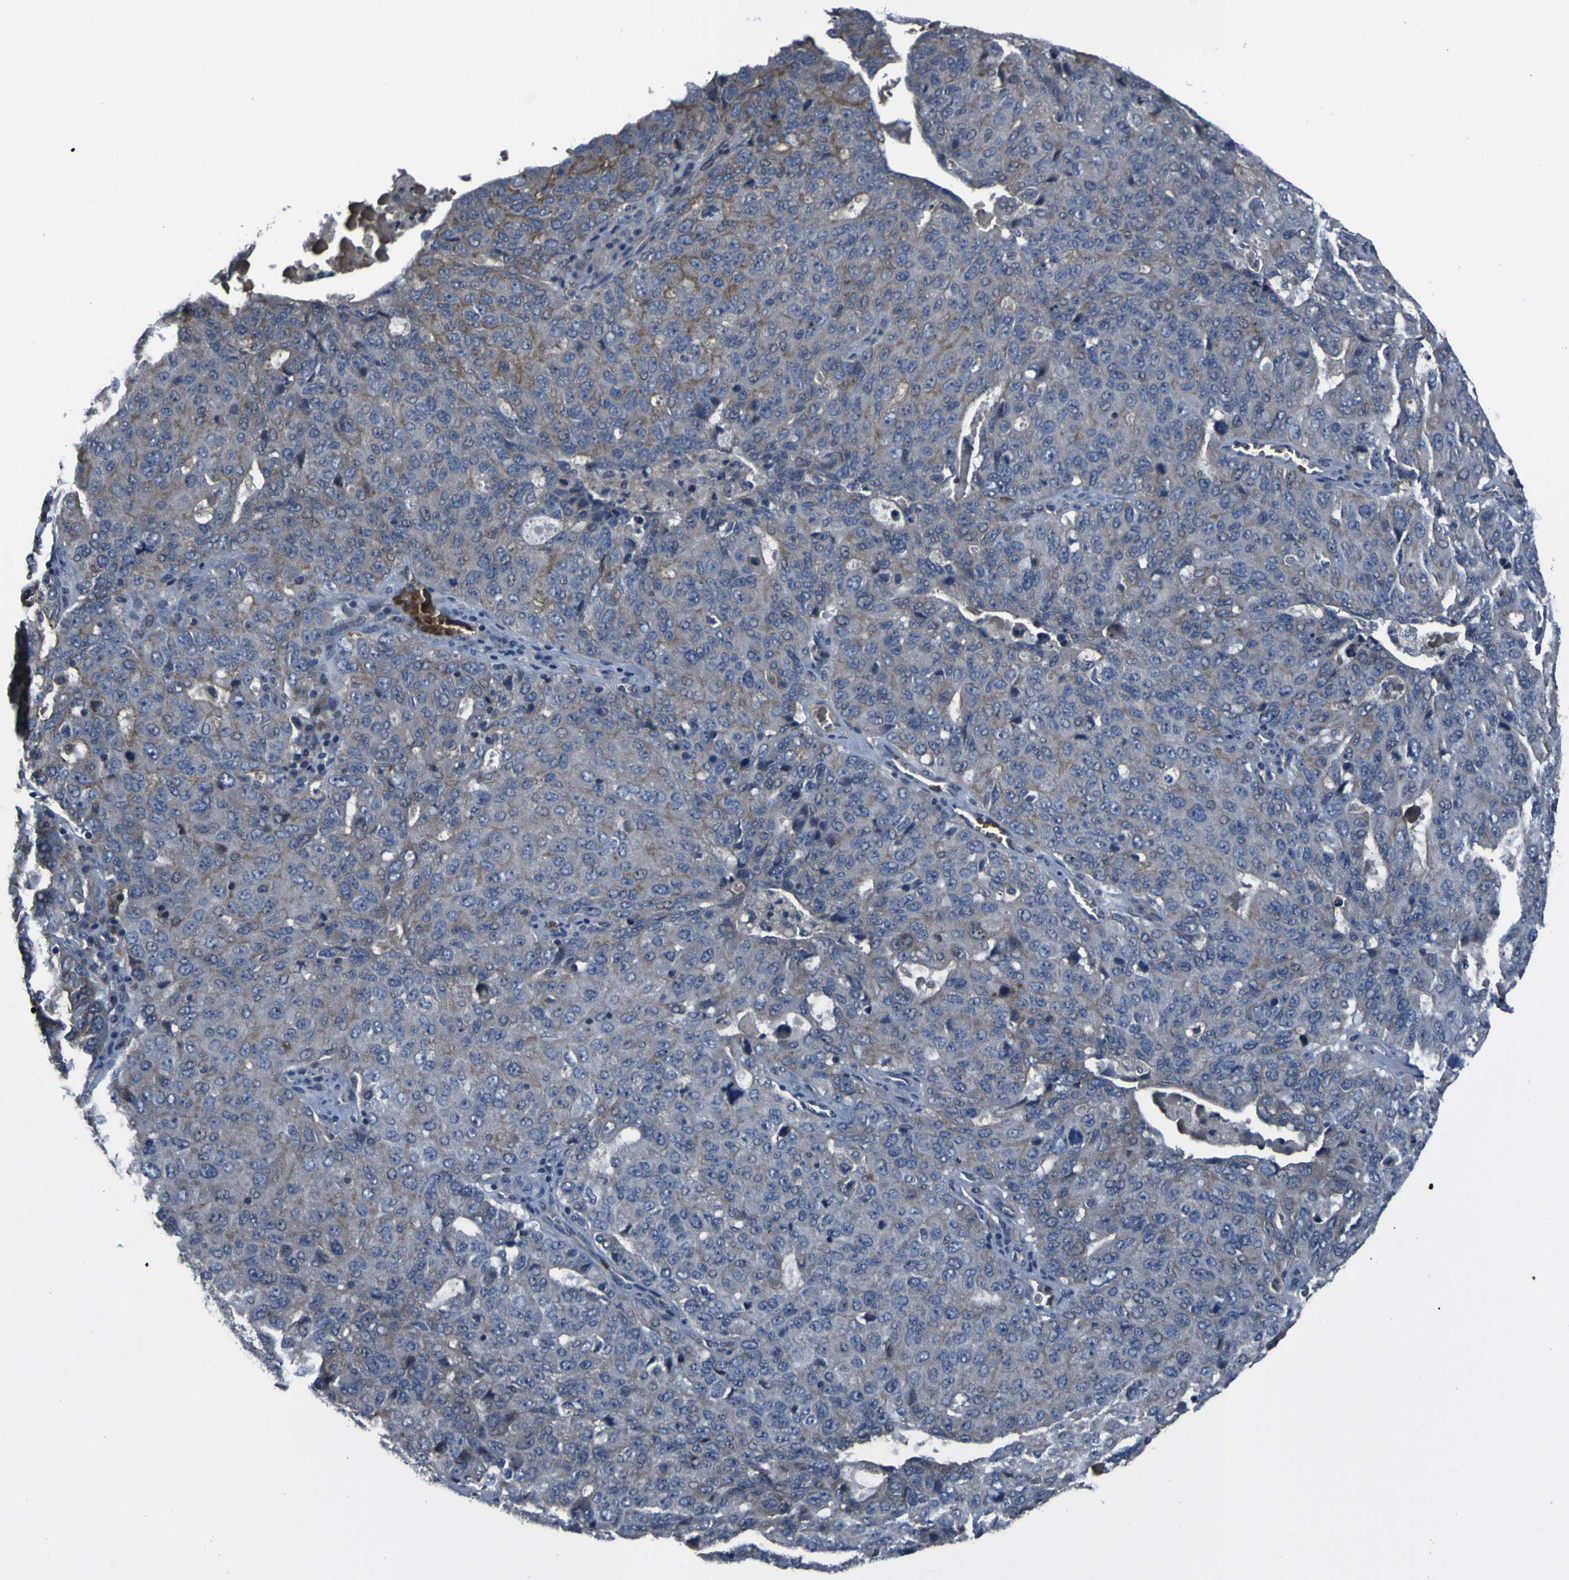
{"staining": {"intensity": "weak", "quantity": "<25%", "location": "cytoplasmic/membranous"}, "tissue": "ovarian cancer", "cell_type": "Tumor cells", "image_type": "cancer", "snomed": [{"axis": "morphology", "description": "Carcinoma, endometroid"}, {"axis": "topography", "description": "Ovary"}], "caption": "A histopathology image of human ovarian cancer is negative for staining in tumor cells.", "gene": "GRAMD1A", "patient": {"sex": "female", "age": 62}}